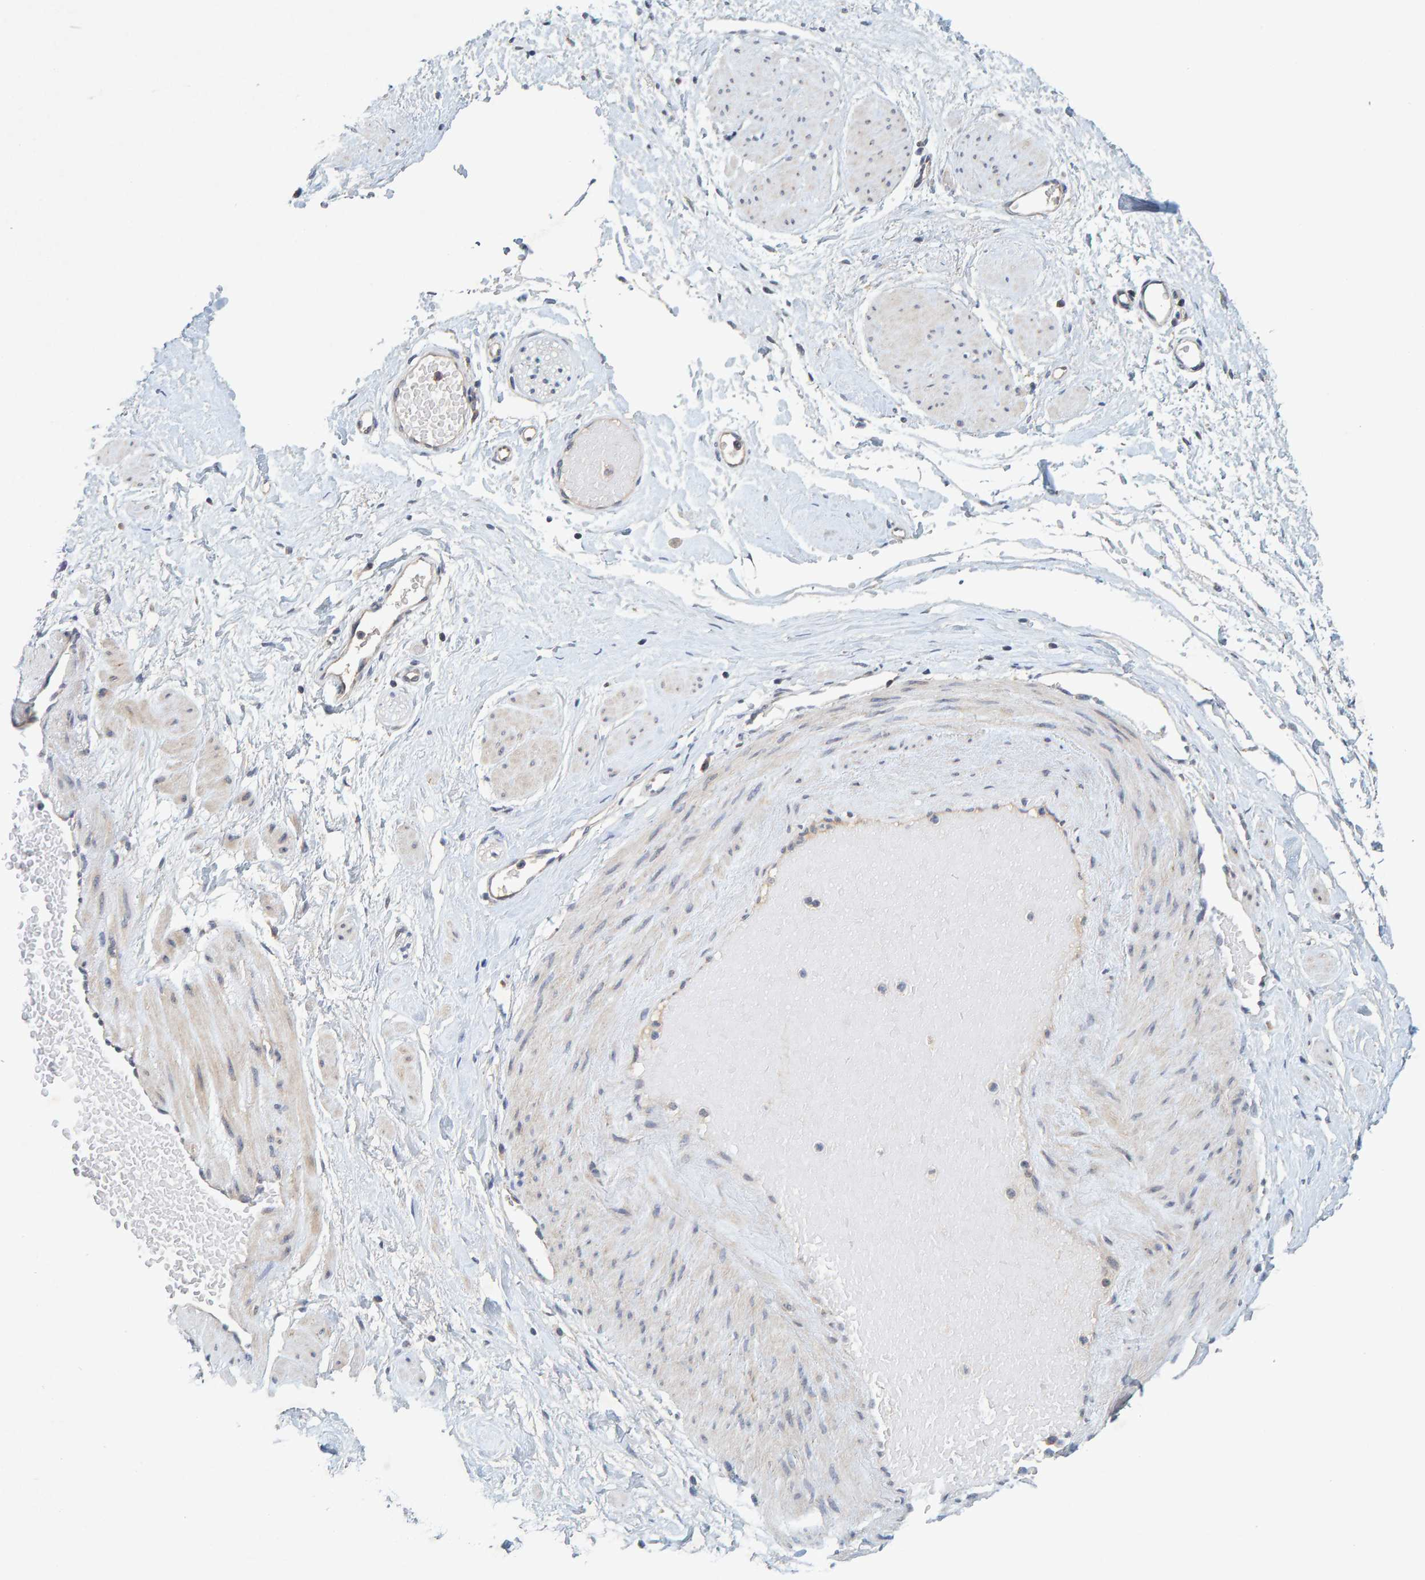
{"staining": {"intensity": "weak", "quantity": "25%-75%", "location": "cytoplasmic/membranous"}, "tissue": "adipose tissue", "cell_type": "Adipocytes", "image_type": "normal", "snomed": [{"axis": "morphology", "description": "Normal tissue, NOS"}, {"axis": "topography", "description": "Soft tissue"}], "caption": "The histopathology image displays staining of normal adipose tissue, revealing weak cytoplasmic/membranous protein positivity (brown color) within adipocytes. (DAB (3,3'-diaminobenzidine) IHC, brown staining for protein, blue staining for nuclei).", "gene": "ZNF77", "patient": {"sex": "male", "age": 72}}